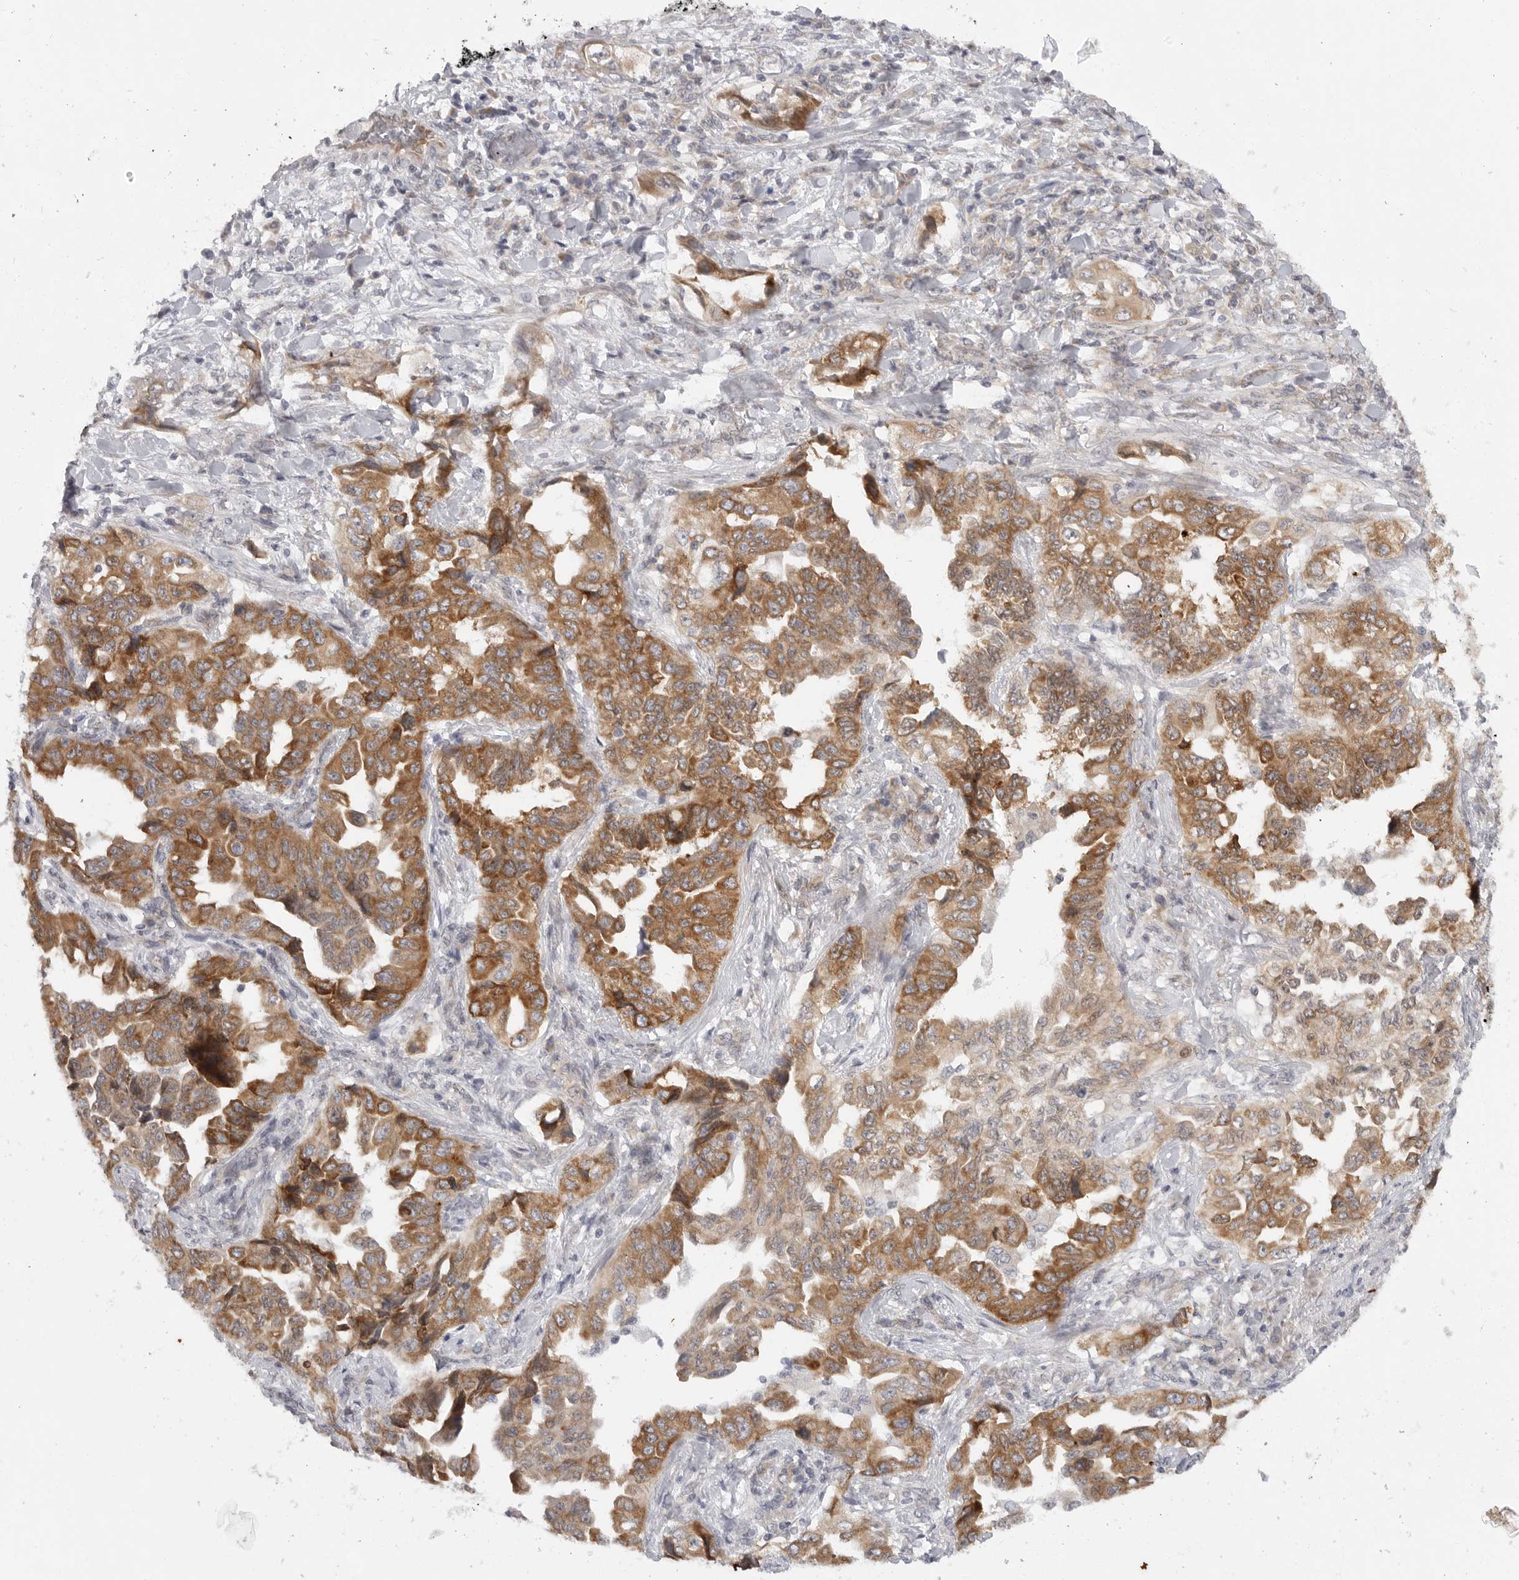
{"staining": {"intensity": "moderate", "quantity": ">75%", "location": "cytoplasmic/membranous"}, "tissue": "lung cancer", "cell_type": "Tumor cells", "image_type": "cancer", "snomed": [{"axis": "morphology", "description": "Adenocarcinoma, NOS"}, {"axis": "topography", "description": "Lung"}], "caption": "Immunohistochemistry (IHC) image of lung cancer stained for a protein (brown), which shows medium levels of moderate cytoplasmic/membranous staining in about >75% of tumor cells.", "gene": "CERS2", "patient": {"sex": "female", "age": 51}}